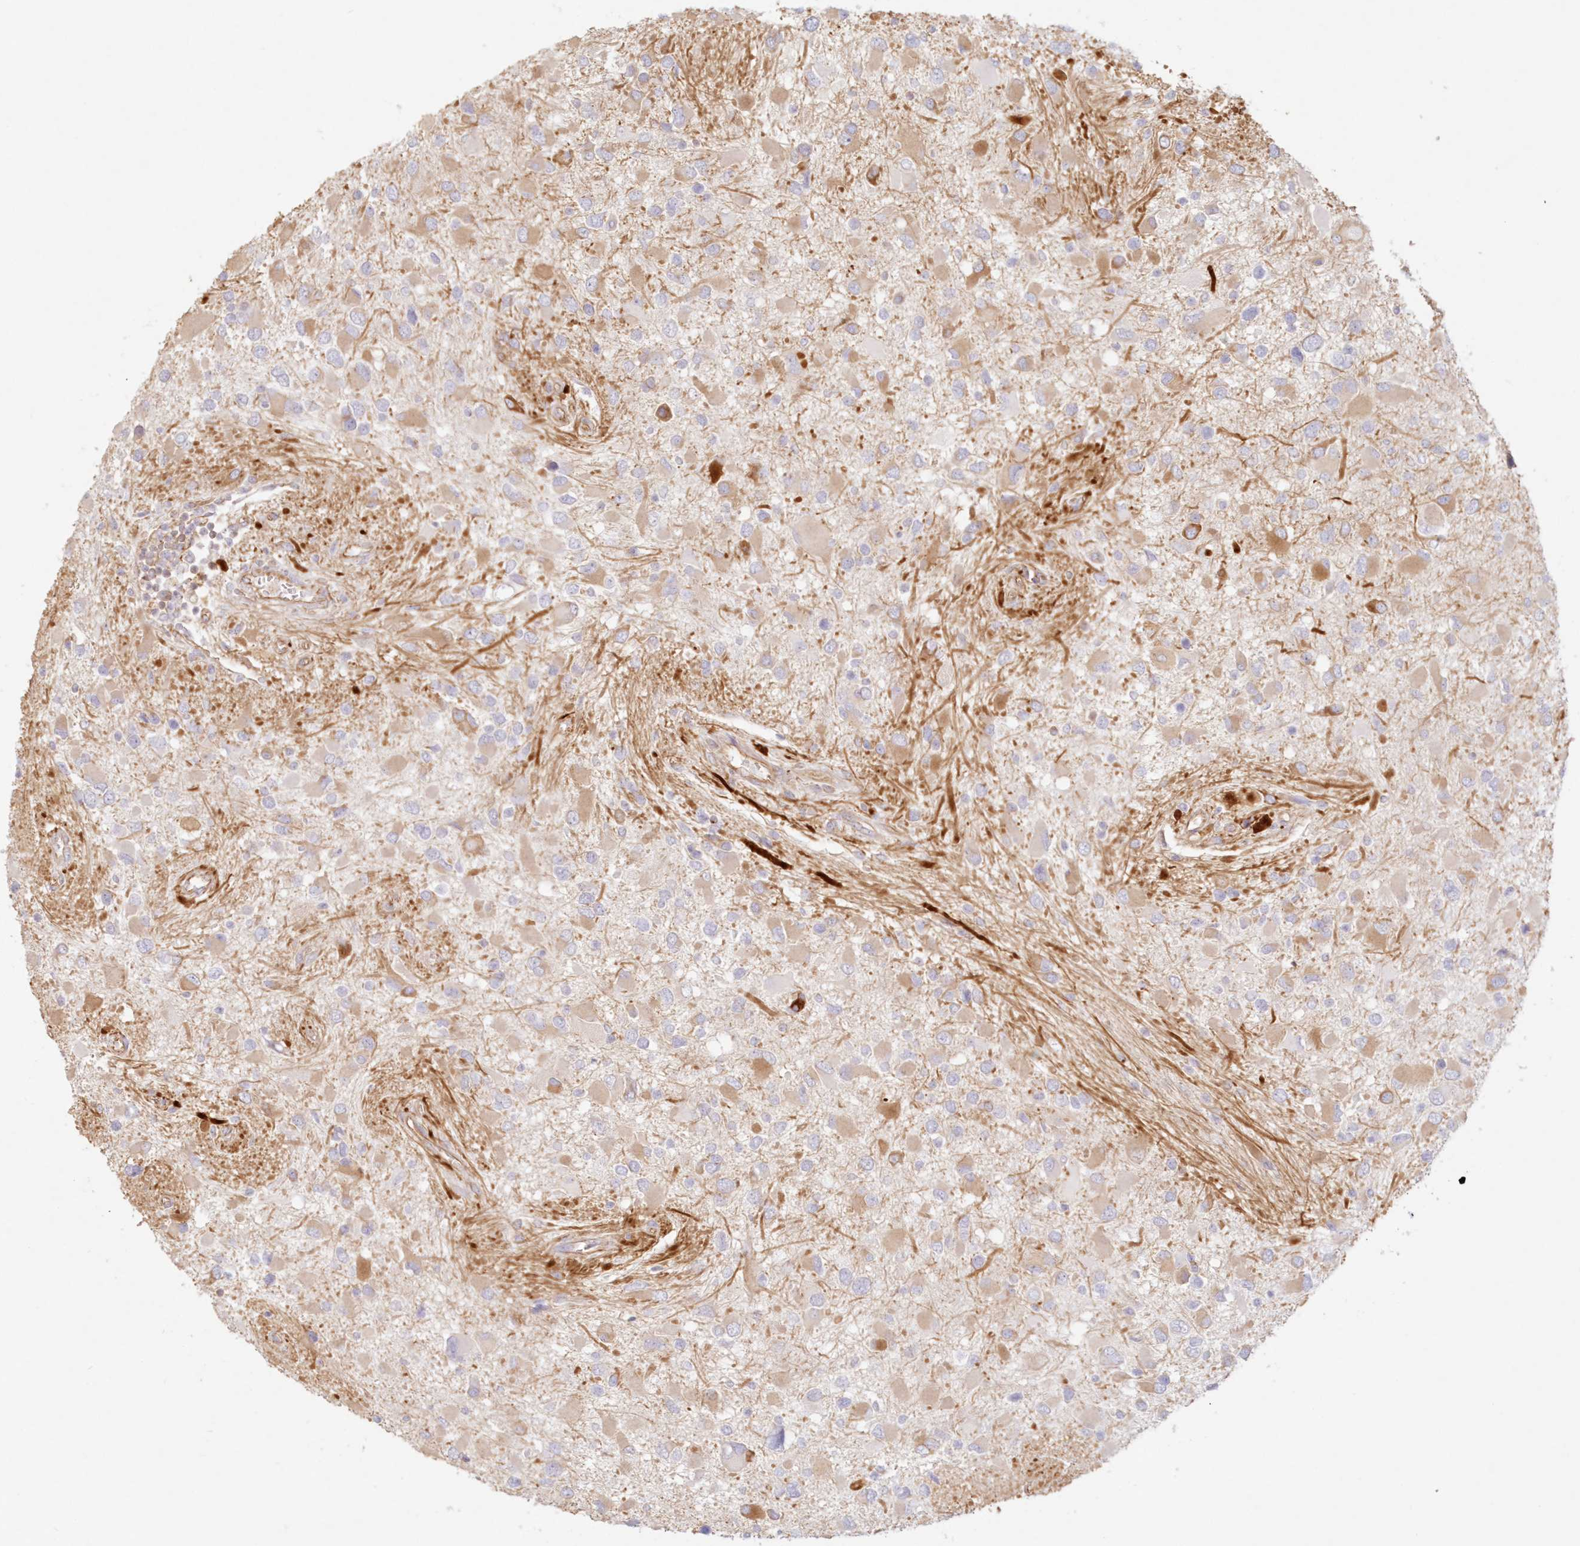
{"staining": {"intensity": "moderate", "quantity": "<25%", "location": "cytoplasmic/membranous"}, "tissue": "glioma", "cell_type": "Tumor cells", "image_type": "cancer", "snomed": [{"axis": "morphology", "description": "Glioma, malignant, High grade"}, {"axis": "topography", "description": "Brain"}], "caption": "The image displays immunohistochemical staining of malignant glioma (high-grade). There is moderate cytoplasmic/membranous staining is identified in about <25% of tumor cells.", "gene": "DMRTB1", "patient": {"sex": "male", "age": 53}}